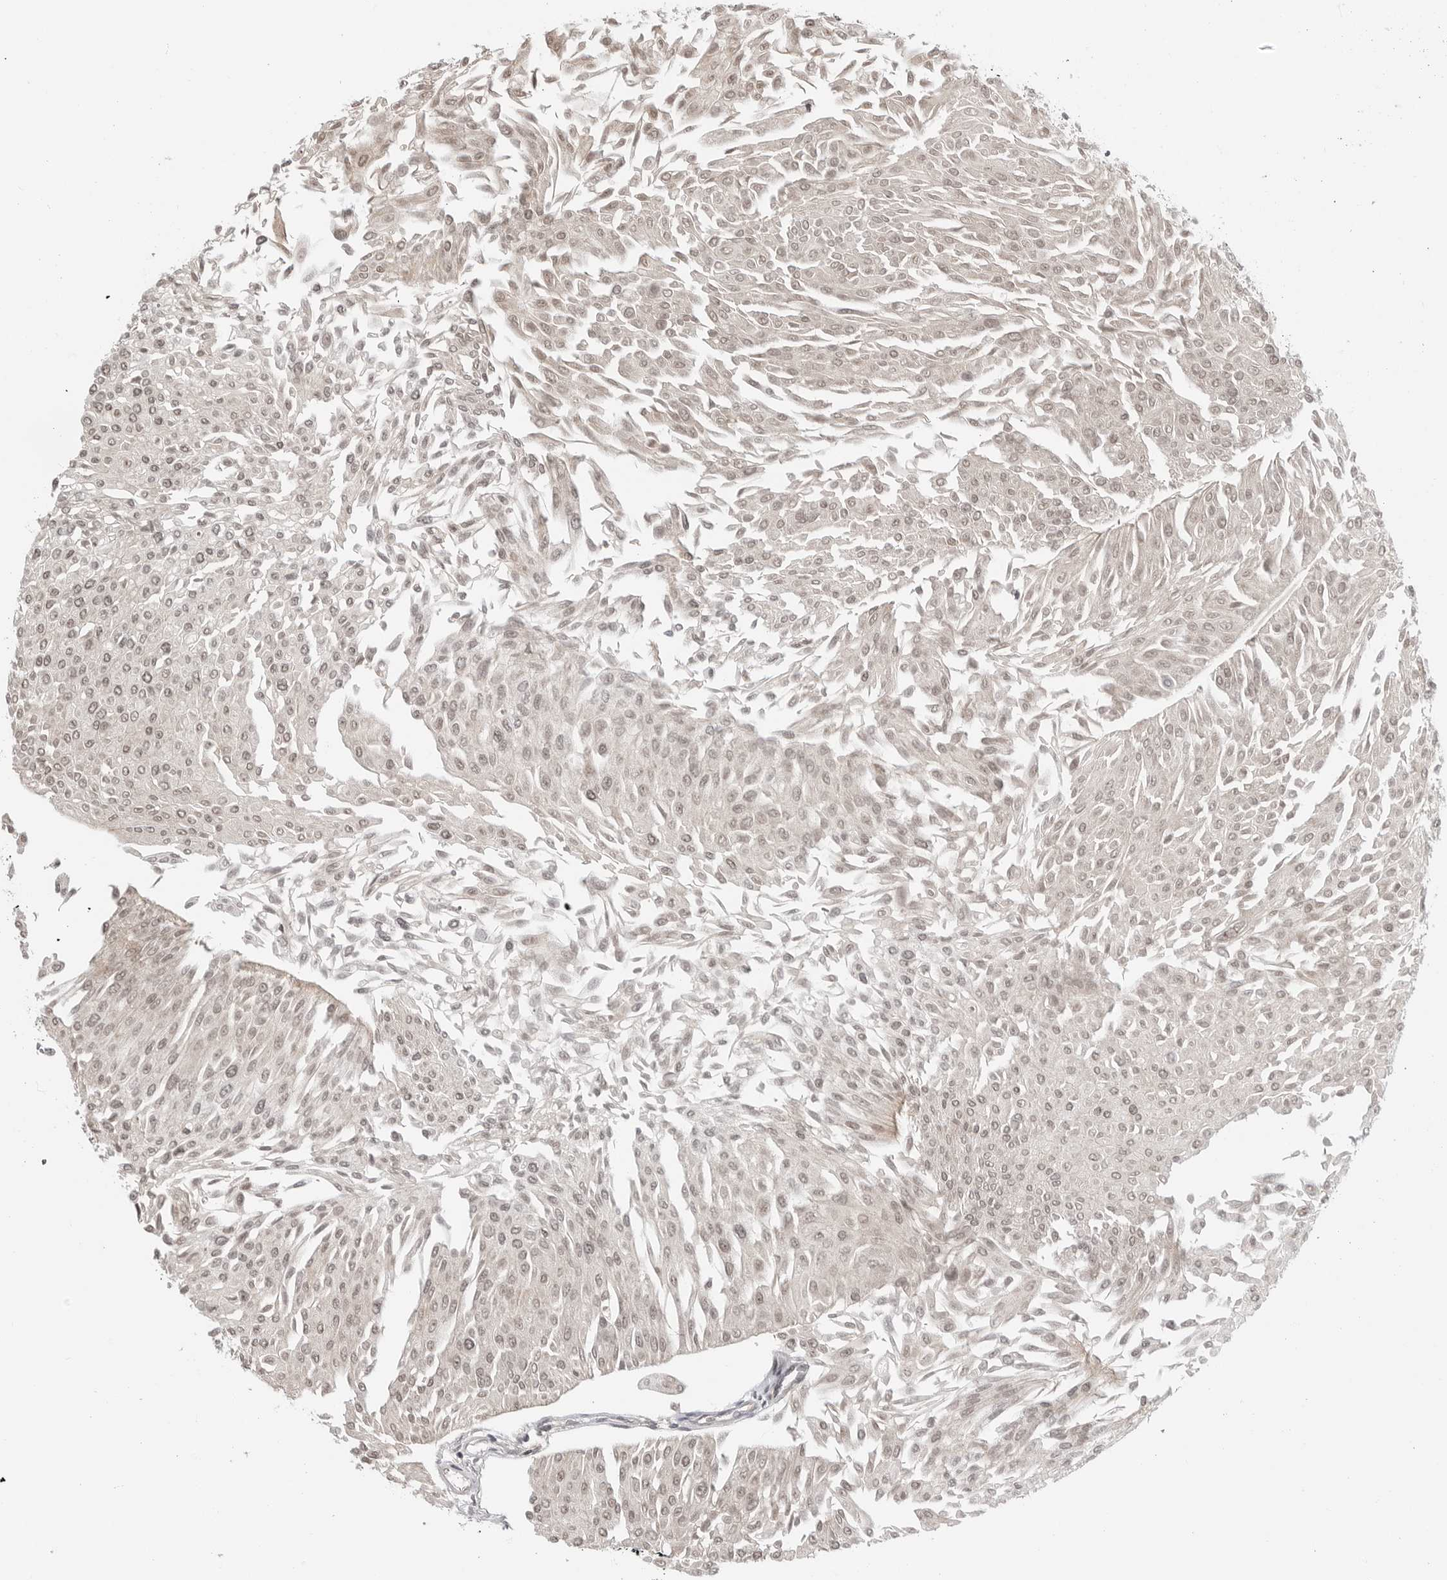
{"staining": {"intensity": "weak", "quantity": ">75%", "location": "nuclear"}, "tissue": "urothelial cancer", "cell_type": "Tumor cells", "image_type": "cancer", "snomed": [{"axis": "morphology", "description": "Urothelial carcinoma, Low grade"}, {"axis": "topography", "description": "Urinary bladder"}], "caption": "Immunohistochemistry (DAB (3,3'-diaminobenzidine)) staining of human urothelial cancer displays weak nuclear protein expression in approximately >75% of tumor cells.", "gene": "C8orf33", "patient": {"sex": "male", "age": 67}}